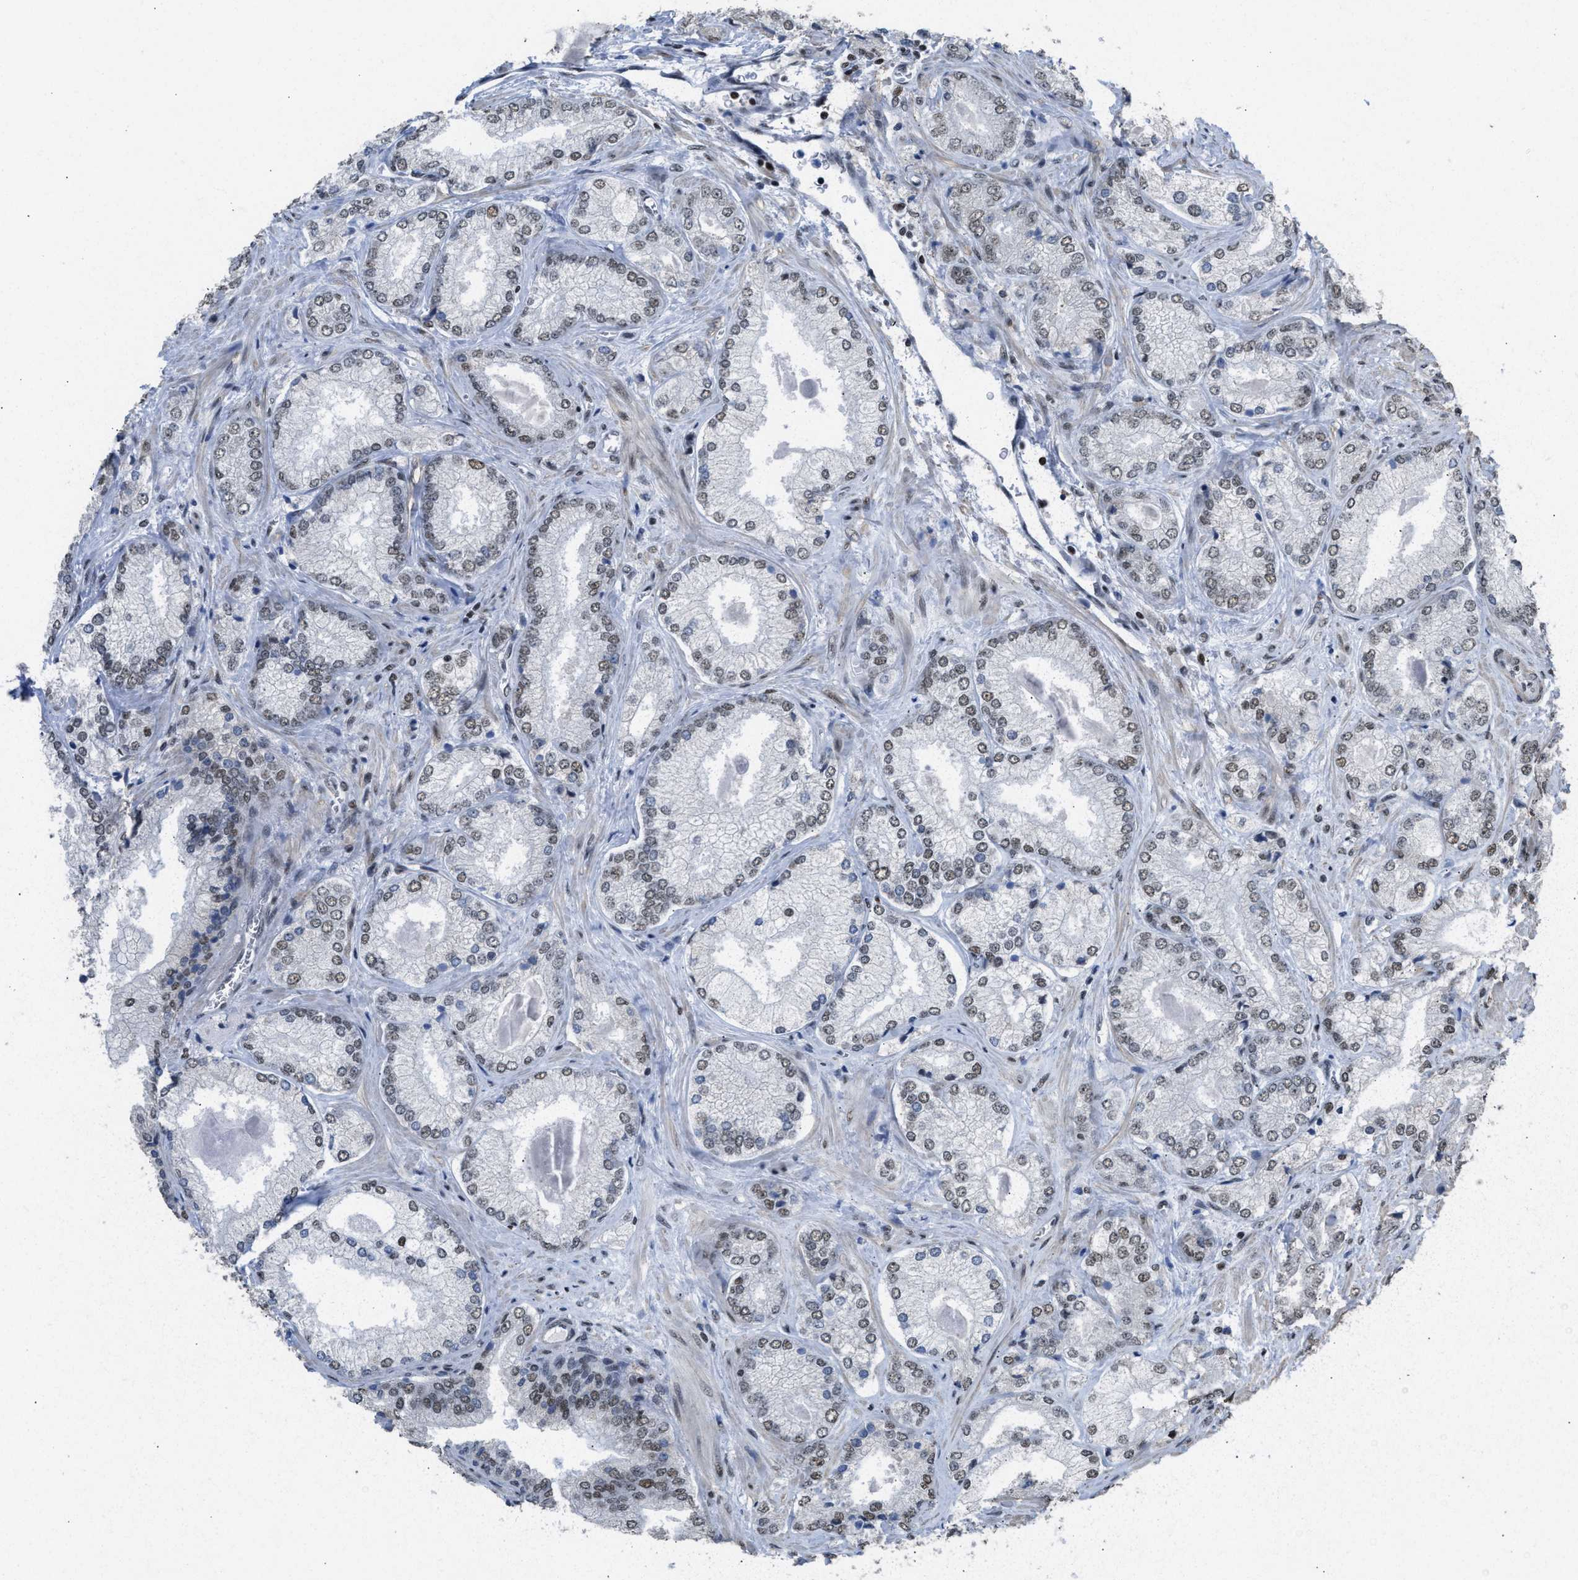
{"staining": {"intensity": "moderate", "quantity": ">75%", "location": "nuclear"}, "tissue": "prostate cancer", "cell_type": "Tumor cells", "image_type": "cancer", "snomed": [{"axis": "morphology", "description": "Adenocarcinoma, Low grade"}, {"axis": "topography", "description": "Prostate"}], "caption": "Tumor cells display moderate nuclear staining in about >75% of cells in prostate cancer.", "gene": "SCAF4", "patient": {"sex": "male", "age": 65}}